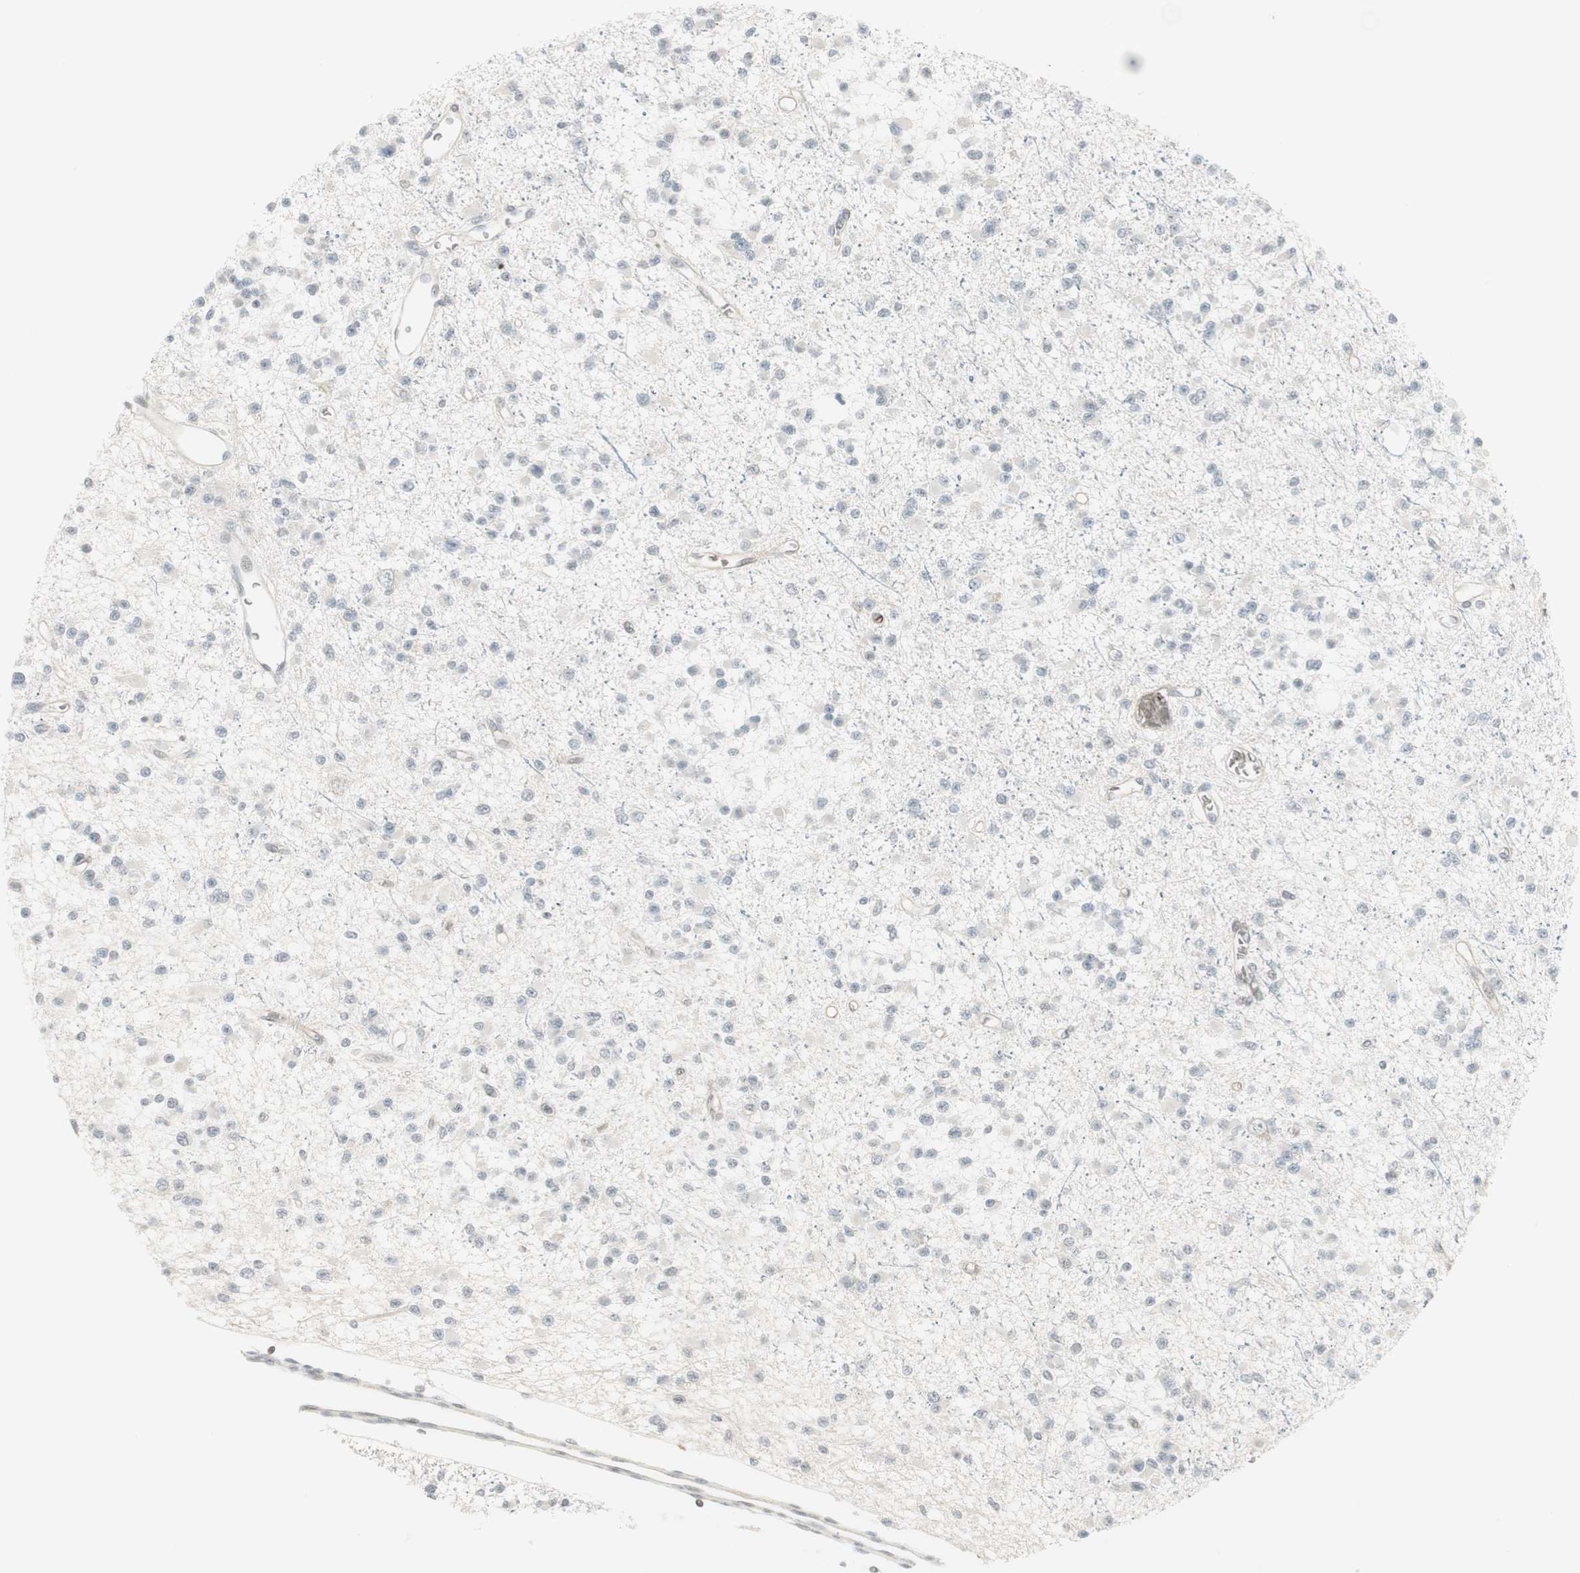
{"staining": {"intensity": "negative", "quantity": "none", "location": "none"}, "tissue": "glioma", "cell_type": "Tumor cells", "image_type": "cancer", "snomed": [{"axis": "morphology", "description": "Glioma, malignant, Low grade"}, {"axis": "topography", "description": "Brain"}], "caption": "An immunohistochemistry image of glioma is shown. There is no staining in tumor cells of glioma.", "gene": "MAP4K1", "patient": {"sex": "female", "age": 22}}